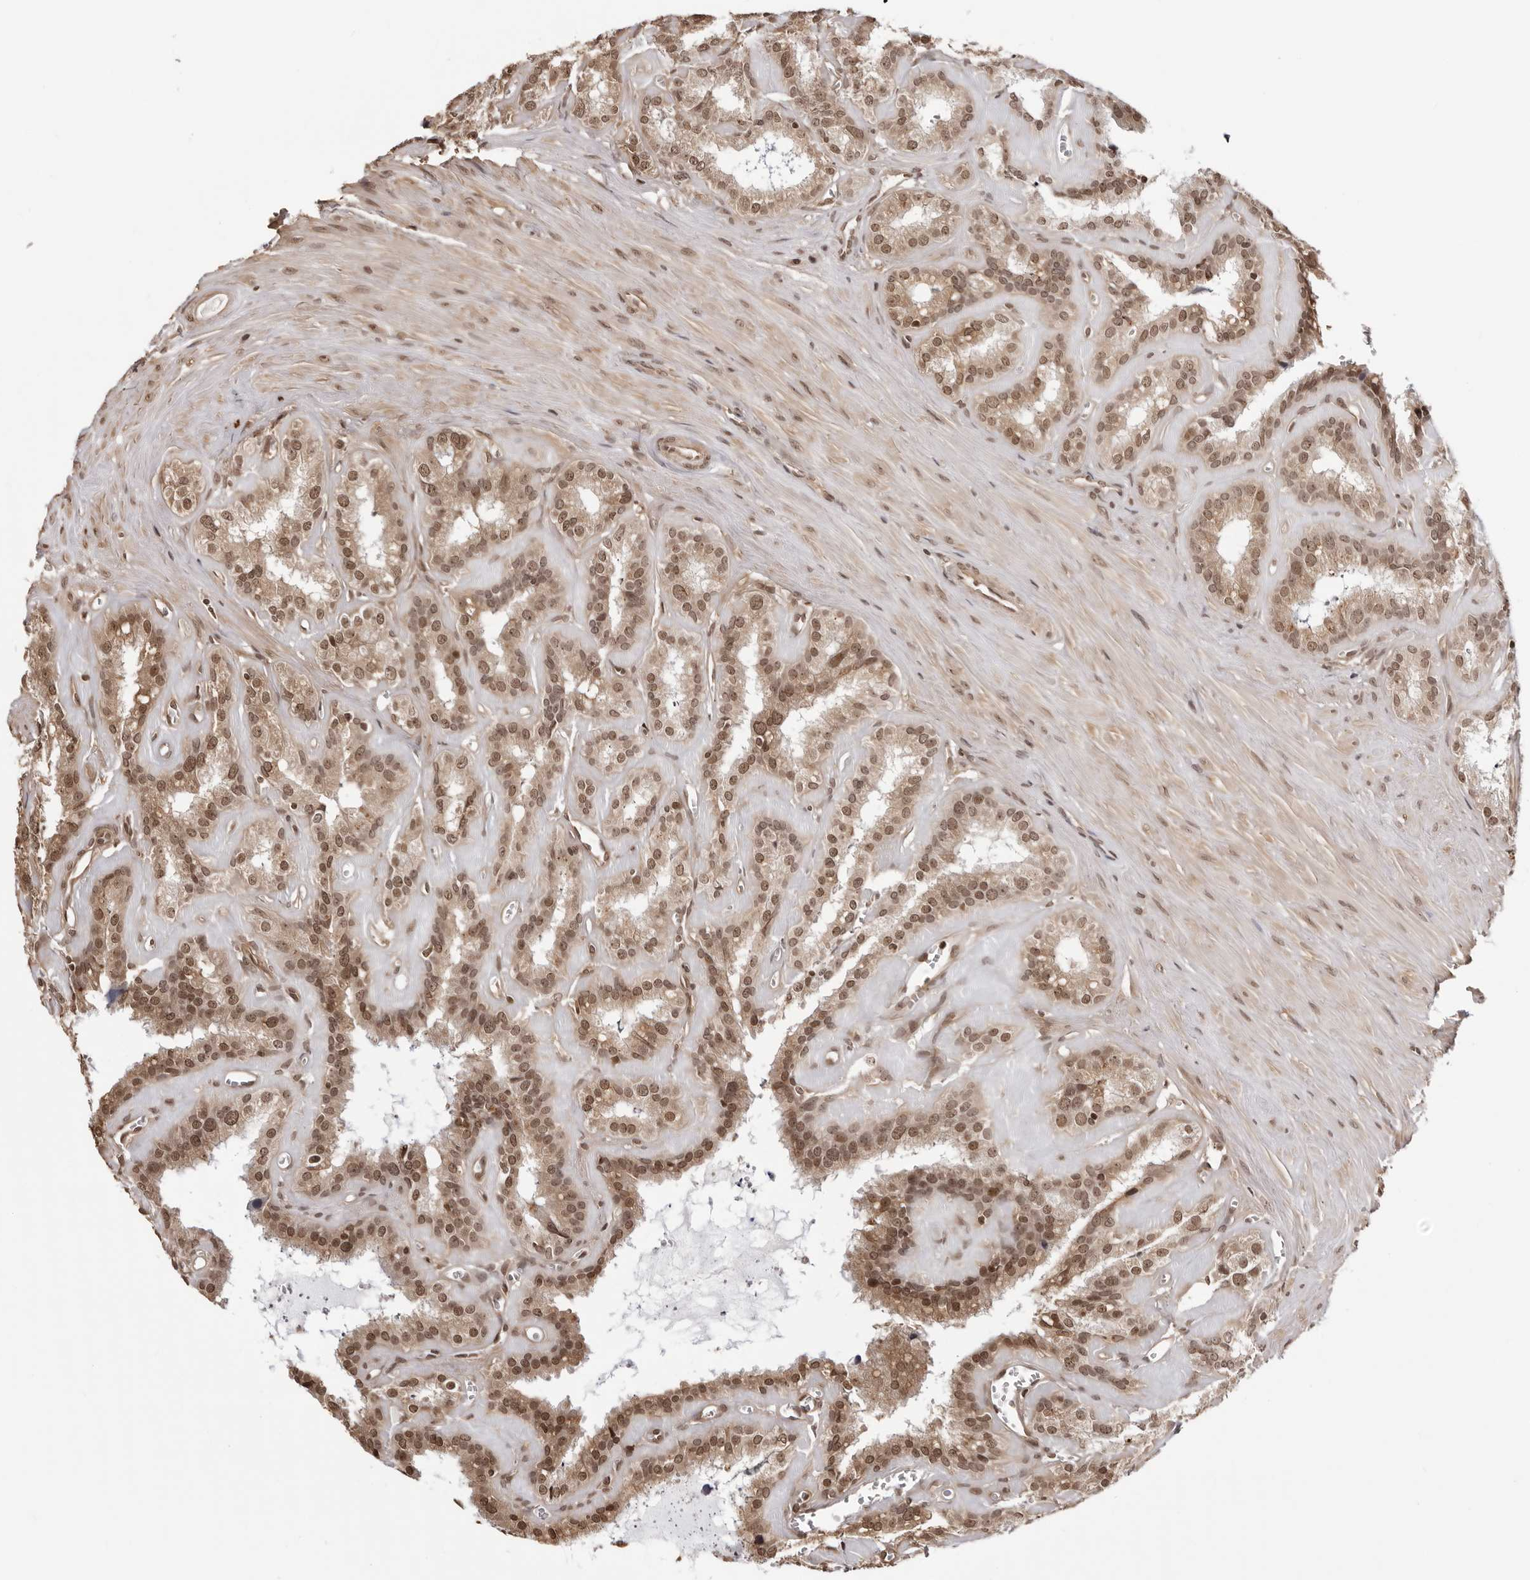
{"staining": {"intensity": "moderate", "quantity": ">75%", "location": "cytoplasmic/membranous,nuclear"}, "tissue": "seminal vesicle", "cell_type": "Glandular cells", "image_type": "normal", "snomed": [{"axis": "morphology", "description": "Normal tissue, NOS"}, {"axis": "topography", "description": "Prostate"}, {"axis": "topography", "description": "Seminal veicle"}], "caption": "Immunohistochemistry histopathology image of normal human seminal vesicle stained for a protein (brown), which shows medium levels of moderate cytoplasmic/membranous,nuclear positivity in approximately >75% of glandular cells.", "gene": "SDE2", "patient": {"sex": "male", "age": 59}}